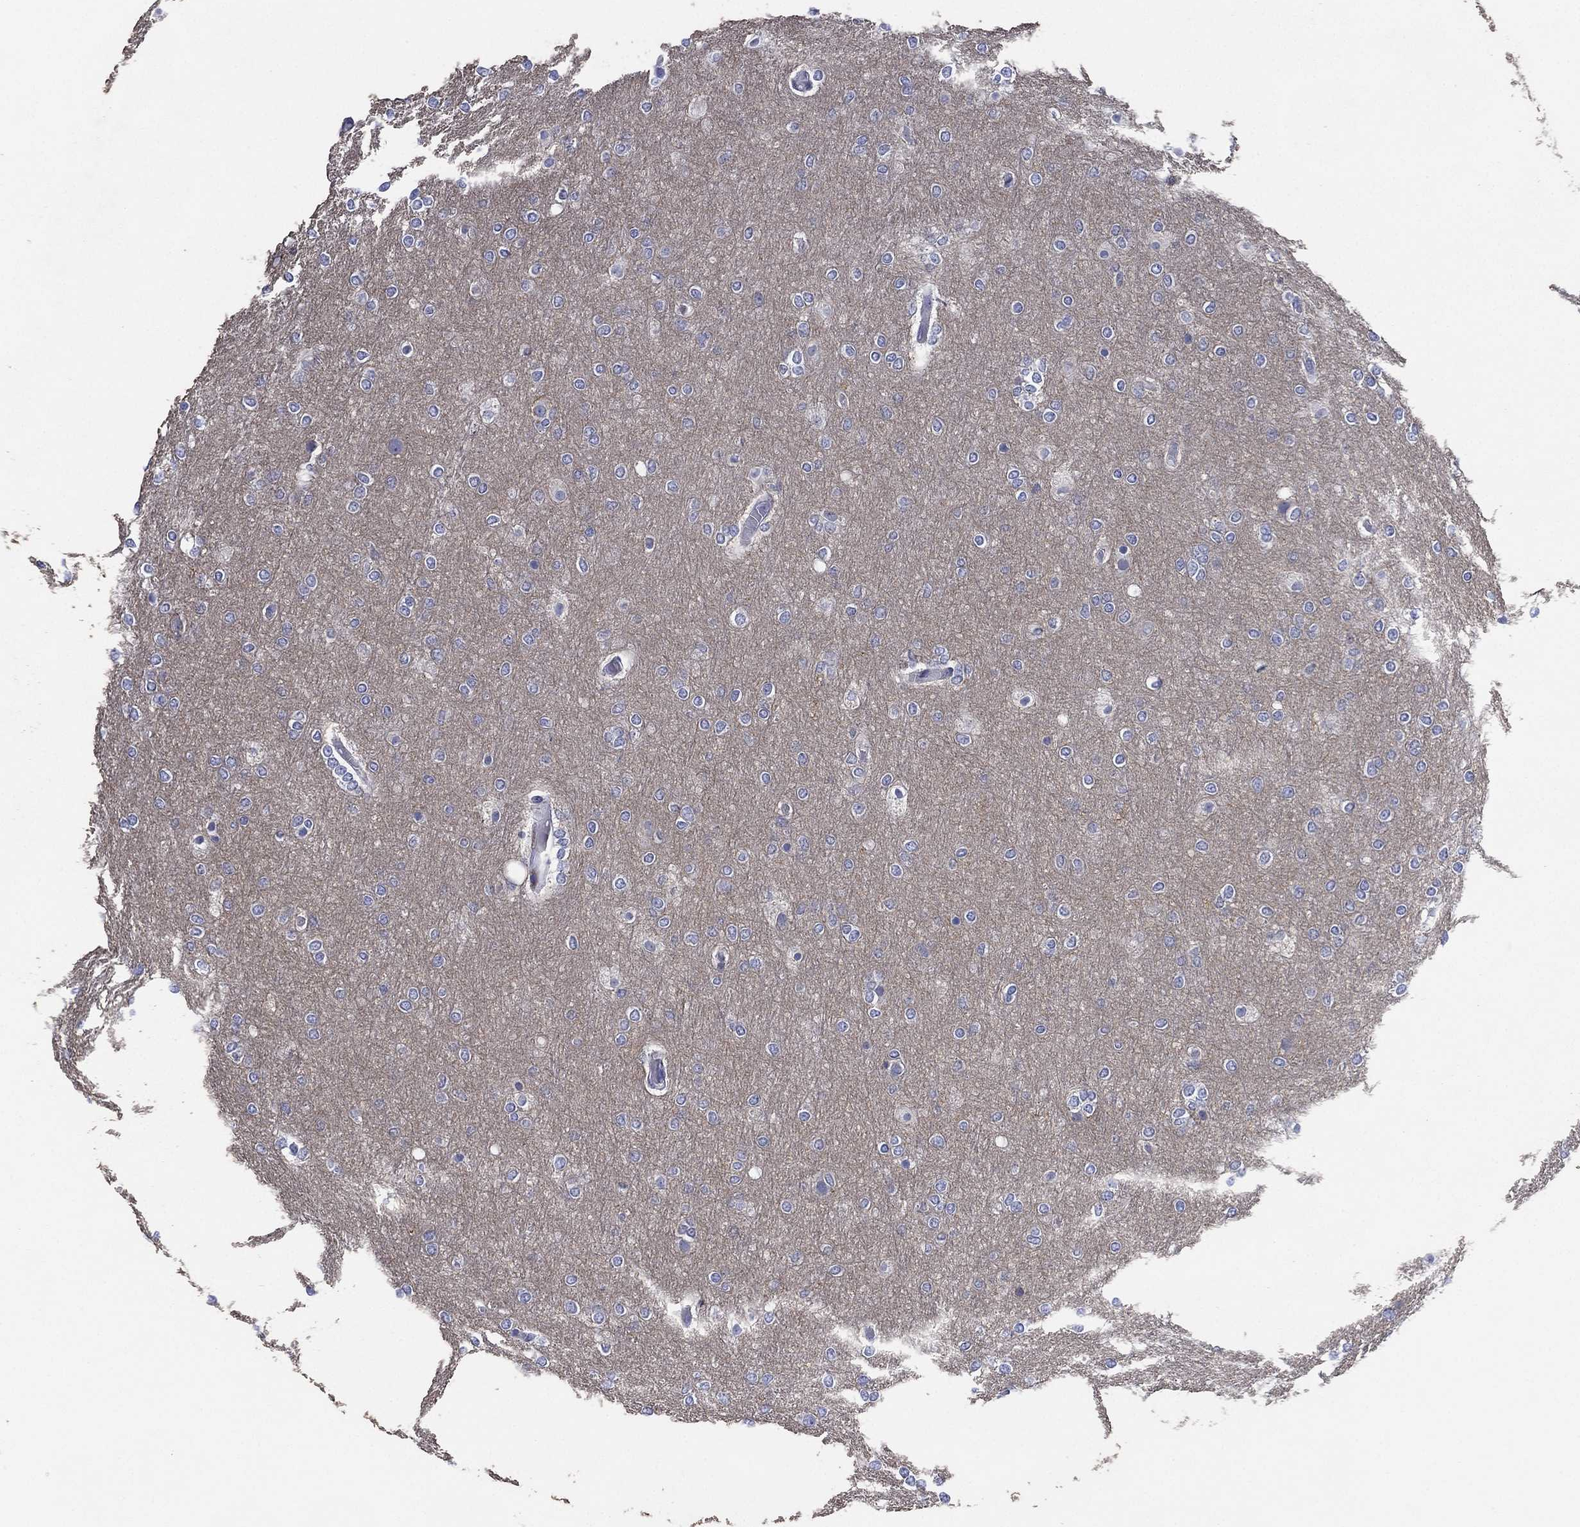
{"staining": {"intensity": "negative", "quantity": "none", "location": "none"}, "tissue": "glioma", "cell_type": "Tumor cells", "image_type": "cancer", "snomed": [{"axis": "morphology", "description": "Glioma, malignant, High grade"}, {"axis": "topography", "description": "Brain"}], "caption": "IHC of human high-grade glioma (malignant) shows no staining in tumor cells.", "gene": "CHRNA3", "patient": {"sex": "female", "age": 61}}